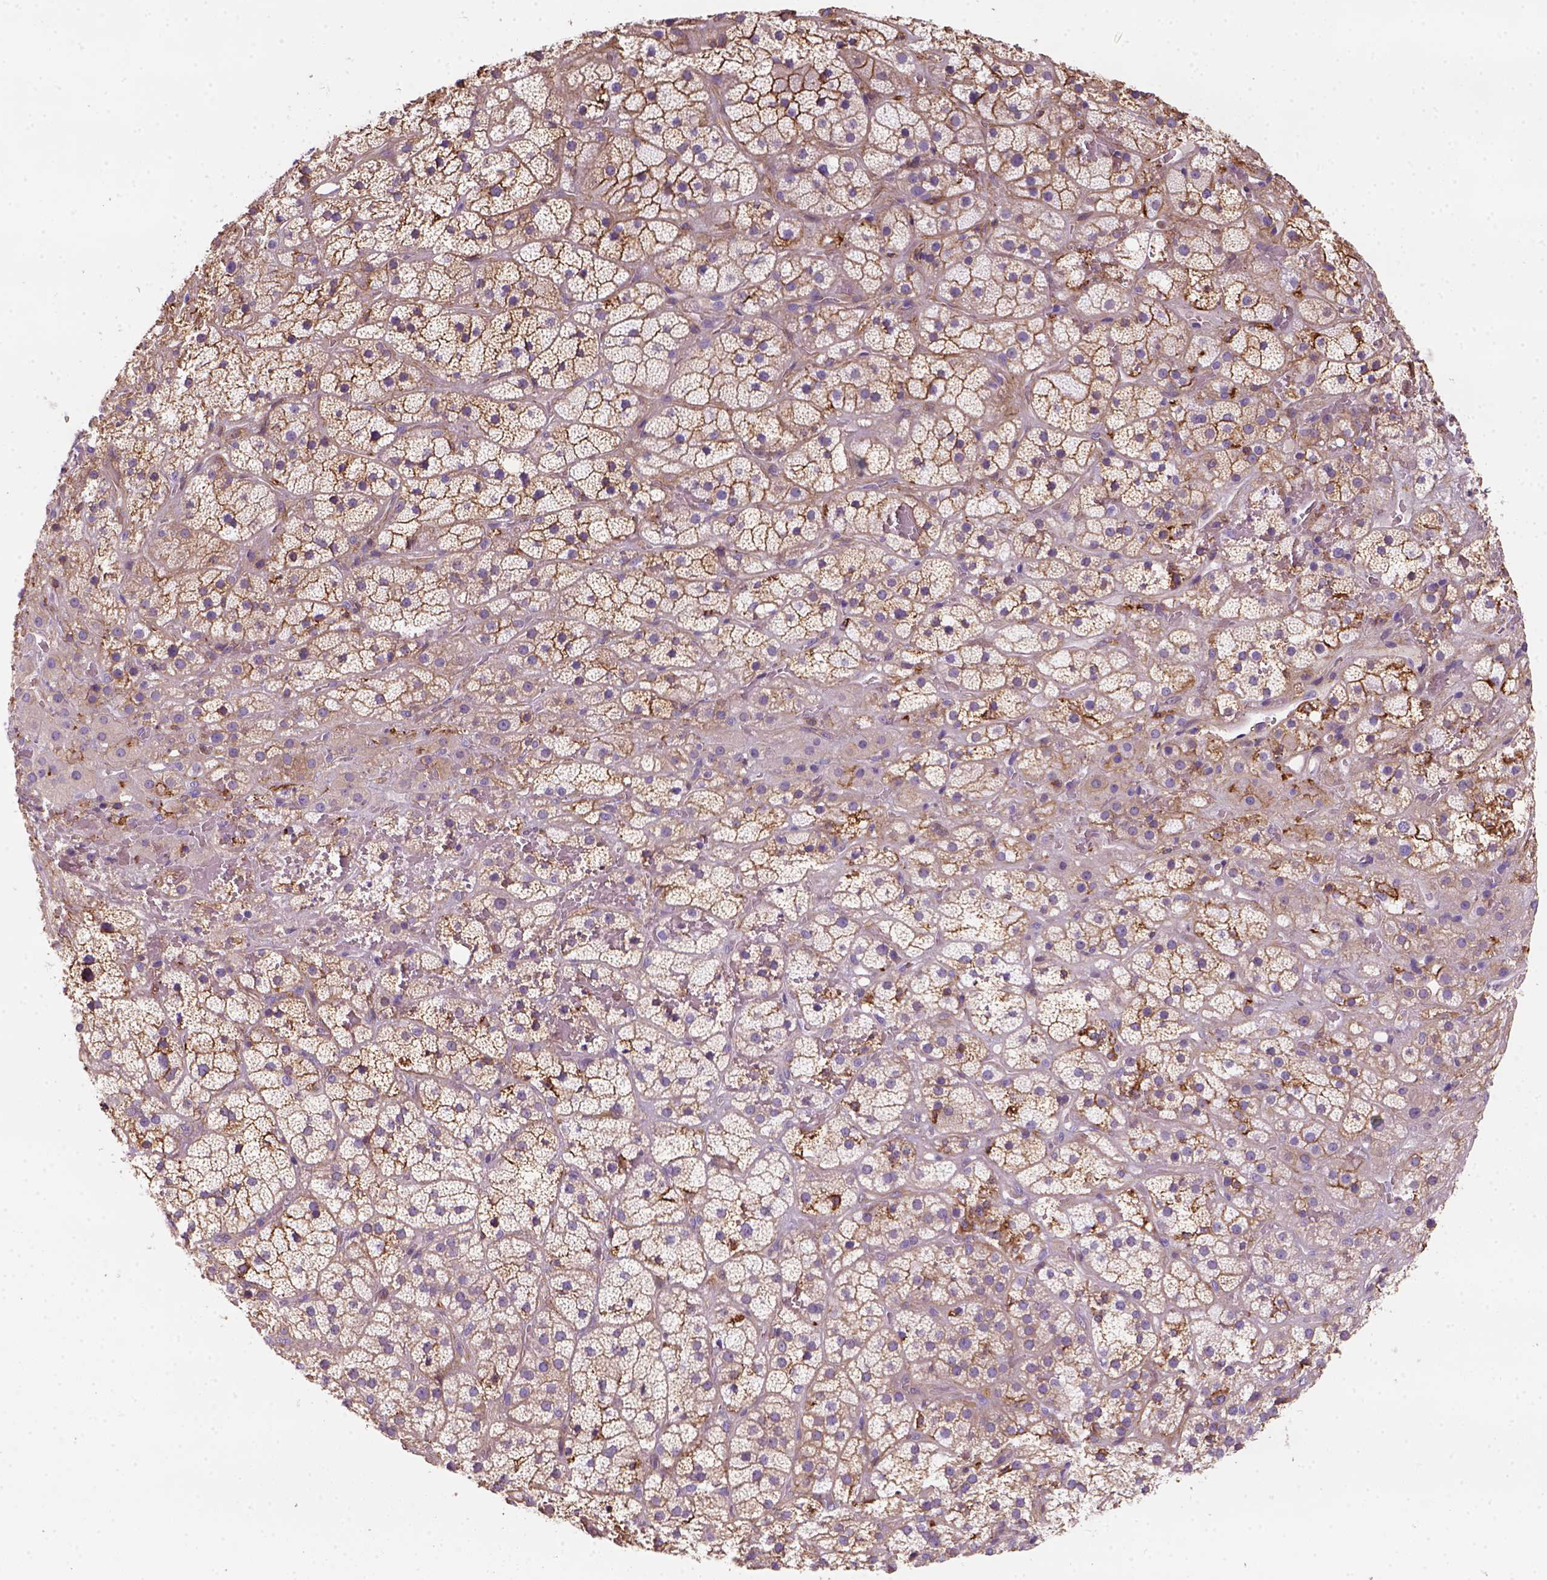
{"staining": {"intensity": "strong", "quantity": "<25%", "location": "cytoplasmic/membranous"}, "tissue": "adrenal gland", "cell_type": "Glandular cells", "image_type": "normal", "snomed": [{"axis": "morphology", "description": "Normal tissue, NOS"}, {"axis": "topography", "description": "Adrenal gland"}], "caption": "This histopathology image demonstrates immunohistochemistry (IHC) staining of normal adrenal gland, with medium strong cytoplasmic/membranous staining in about <25% of glandular cells.", "gene": "GPRC5D", "patient": {"sex": "male", "age": 57}}